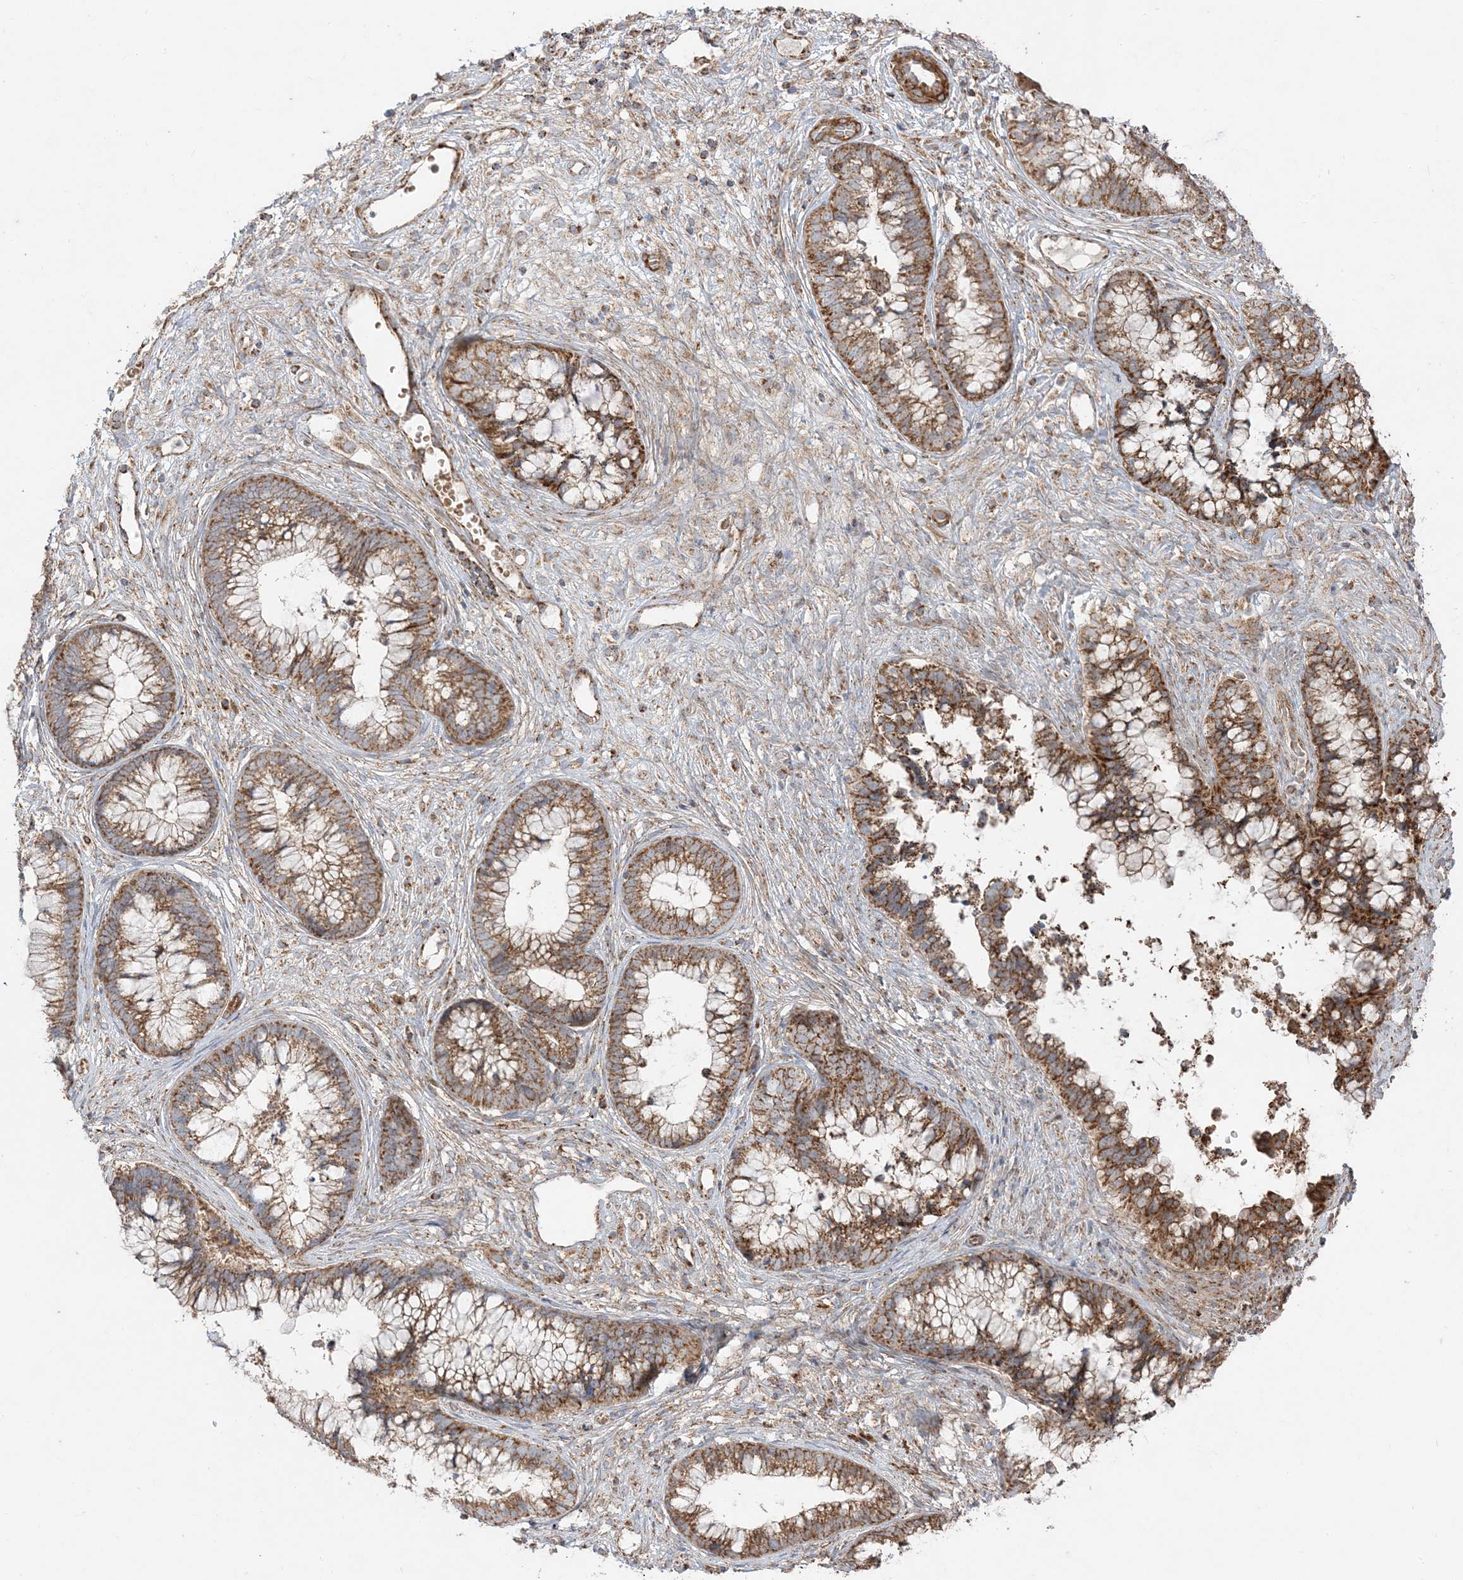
{"staining": {"intensity": "moderate", "quantity": ">75%", "location": "cytoplasmic/membranous"}, "tissue": "cervical cancer", "cell_type": "Tumor cells", "image_type": "cancer", "snomed": [{"axis": "morphology", "description": "Adenocarcinoma, NOS"}, {"axis": "topography", "description": "Cervix"}], "caption": "This is an image of IHC staining of cervical cancer, which shows moderate expression in the cytoplasmic/membranous of tumor cells.", "gene": "AARS2", "patient": {"sex": "female", "age": 44}}